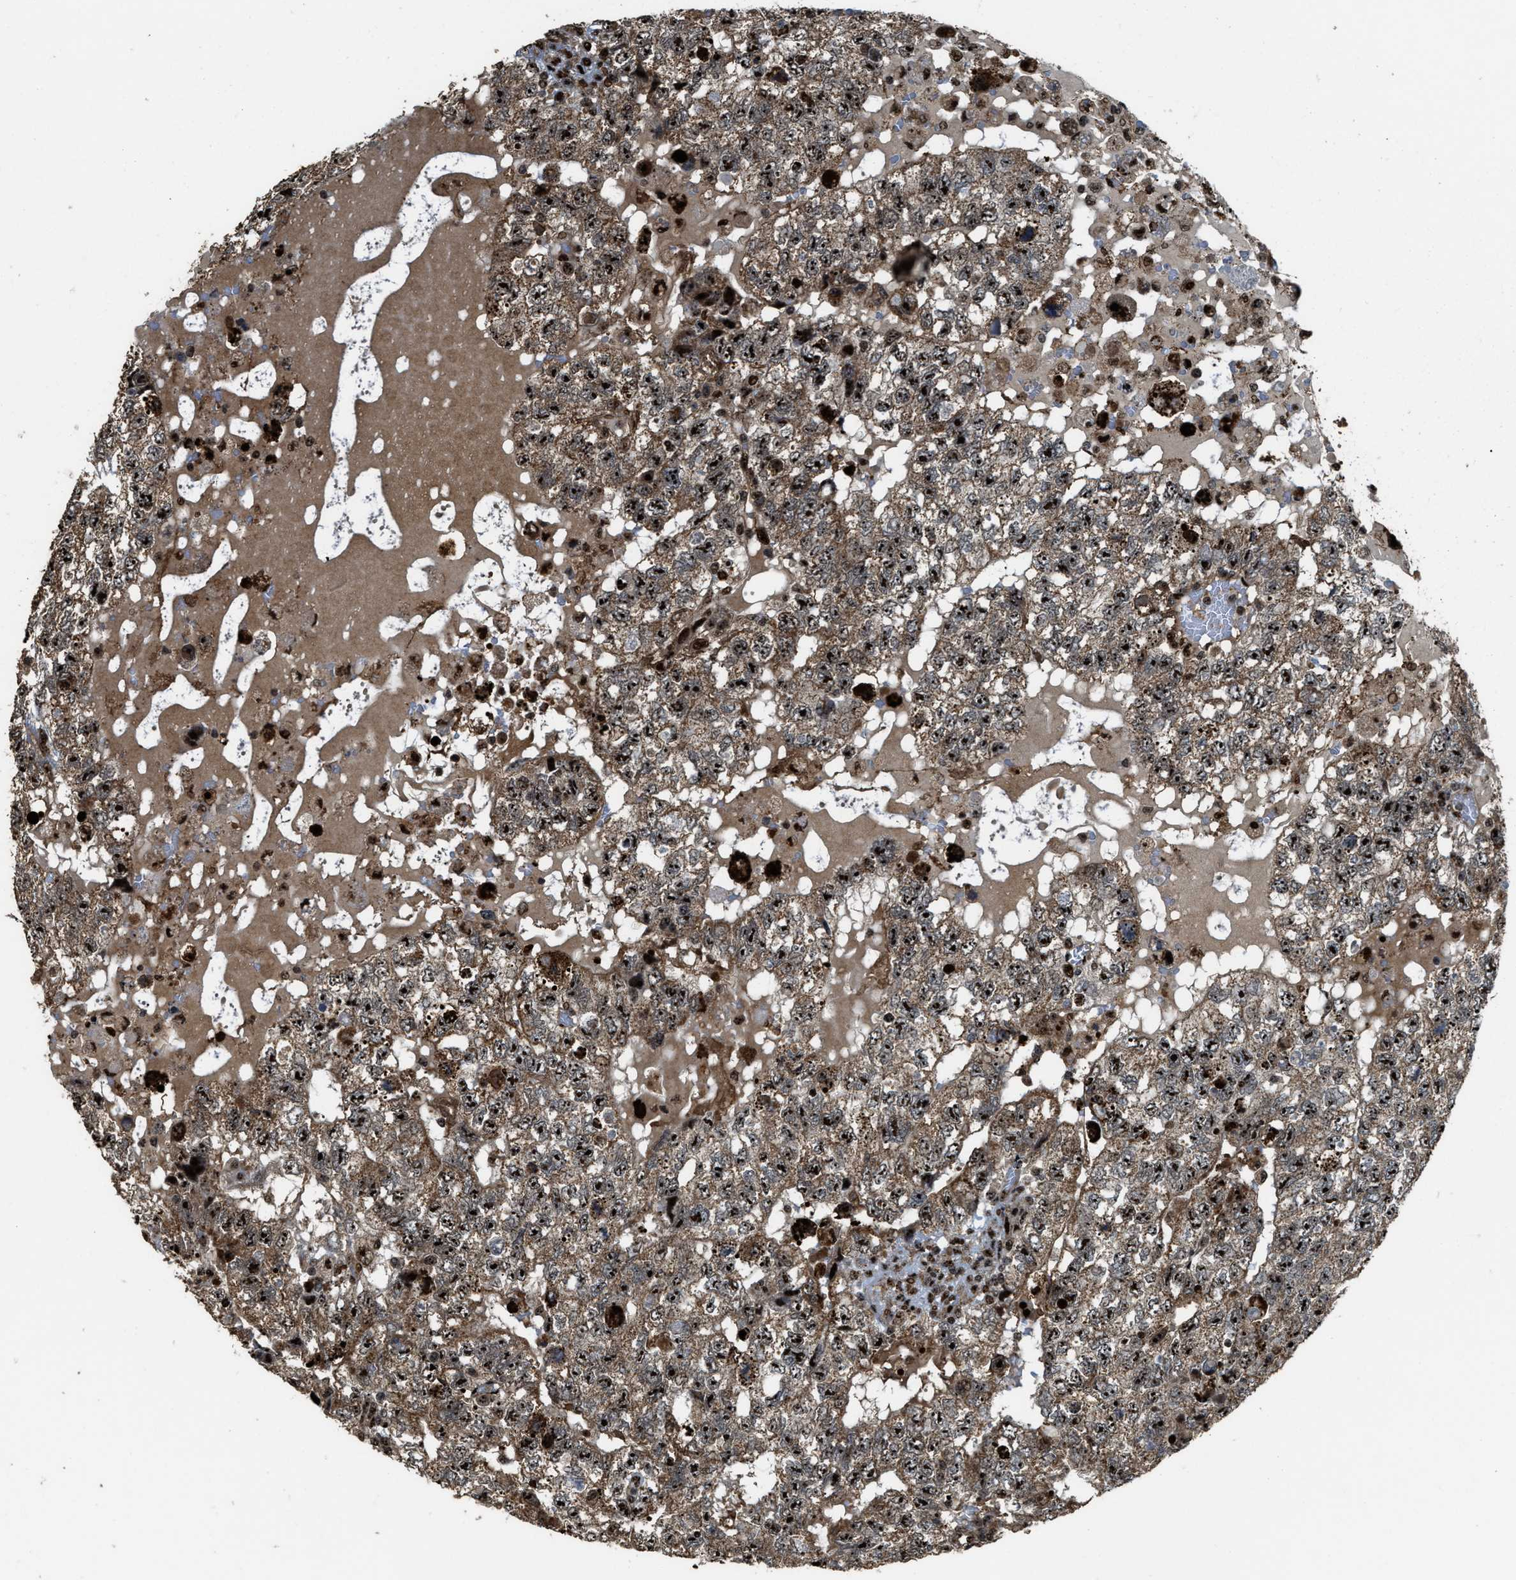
{"staining": {"intensity": "strong", "quantity": ">75%", "location": "cytoplasmic/membranous,nuclear"}, "tissue": "testis cancer", "cell_type": "Tumor cells", "image_type": "cancer", "snomed": [{"axis": "morphology", "description": "Carcinoma, Embryonal, NOS"}, {"axis": "topography", "description": "Testis"}], "caption": "Immunohistochemistry (IHC) (DAB (3,3'-diaminobenzidine)) staining of testis cancer (embryonal carcinoma) reveals strong cytoplasmic/membranous and nuclear protein expression in about >75% of tumor cells.", "gene": "ZNF687", "patient": {"sex": "male", "age": 36}}